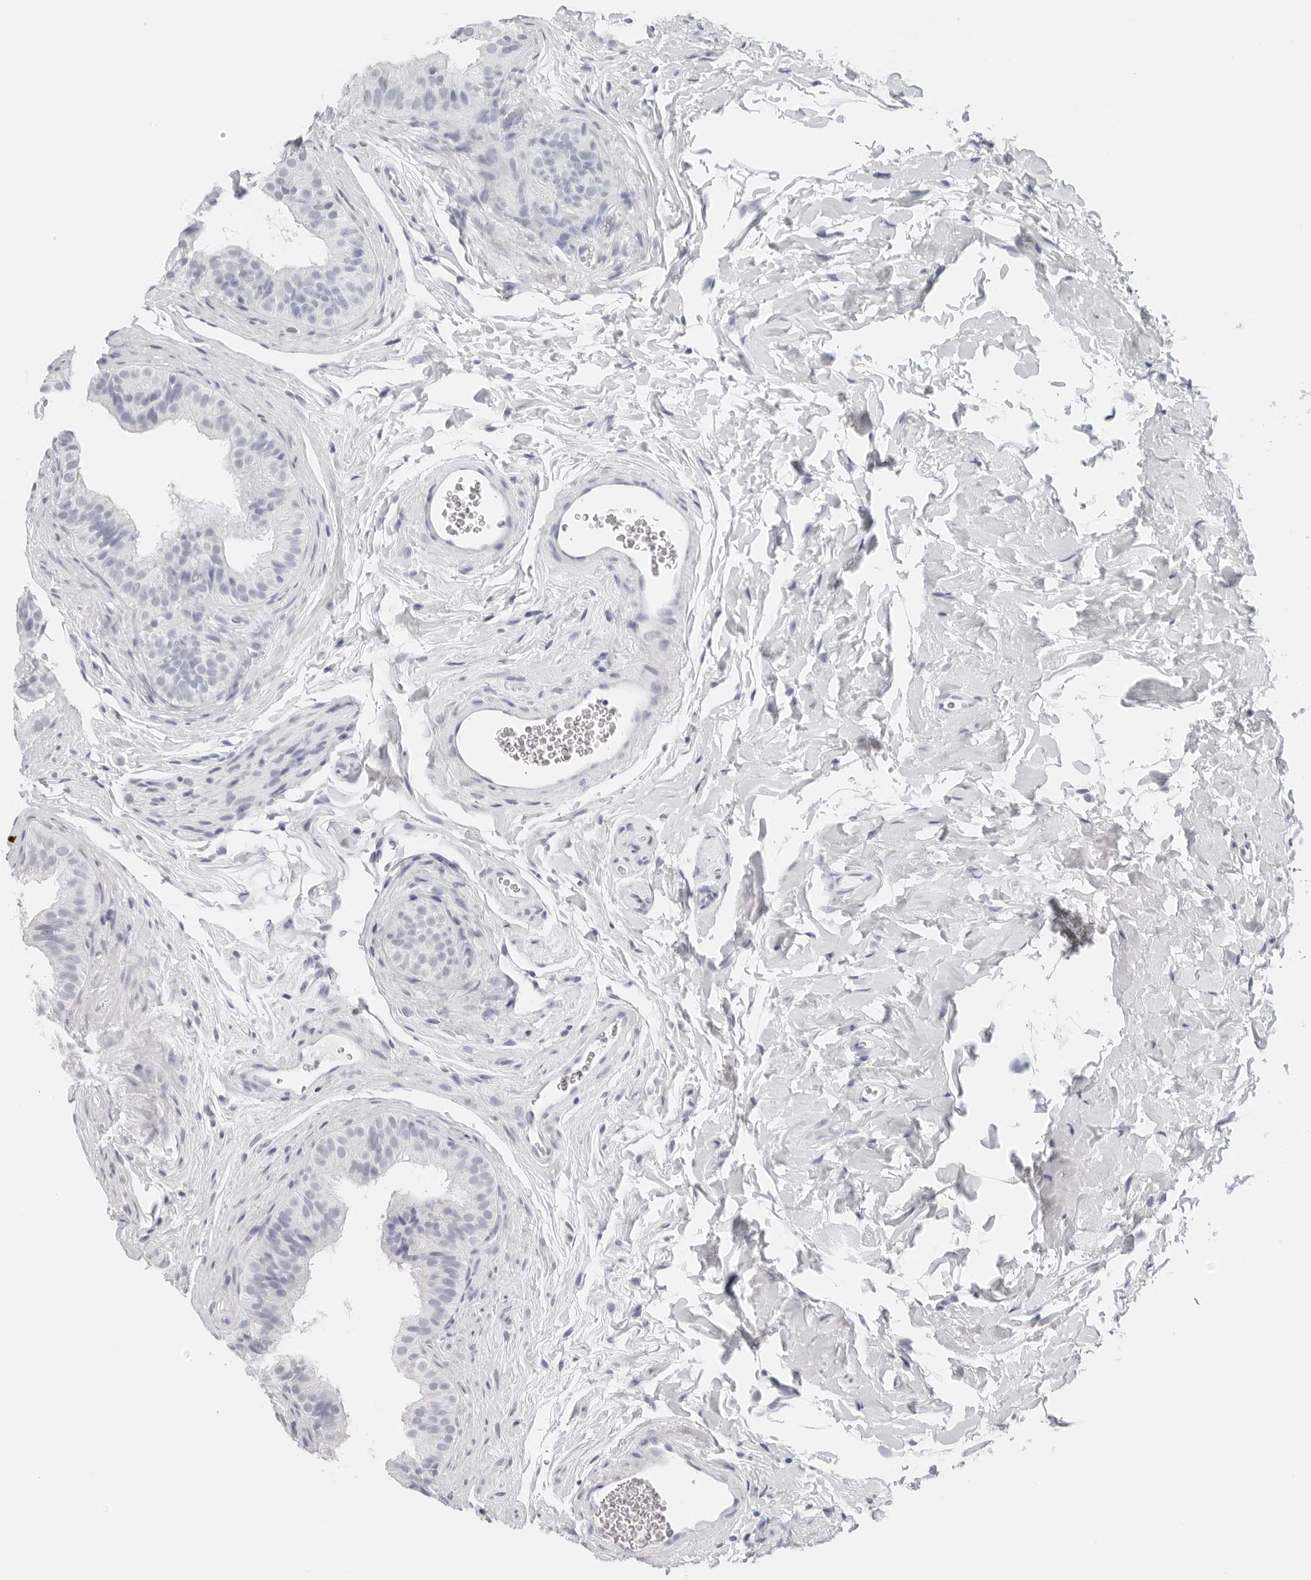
{"staining": {"intensity": "negative", "quantity": "none", "location": "none"}, "tissue": "epididymis", "cell_type": "Glandular cells", "image_type": "normal", "snomed": [{"axis": "morphology", "description": "Normal tissue, NOS"}, {"axis": "topography", "description": "Epididymis"}], "caption": "IHC of normal human epididymis shows no expression in glandular cells.", "gene": "CST1", "patient": {"sex": "male", "age": 49}}